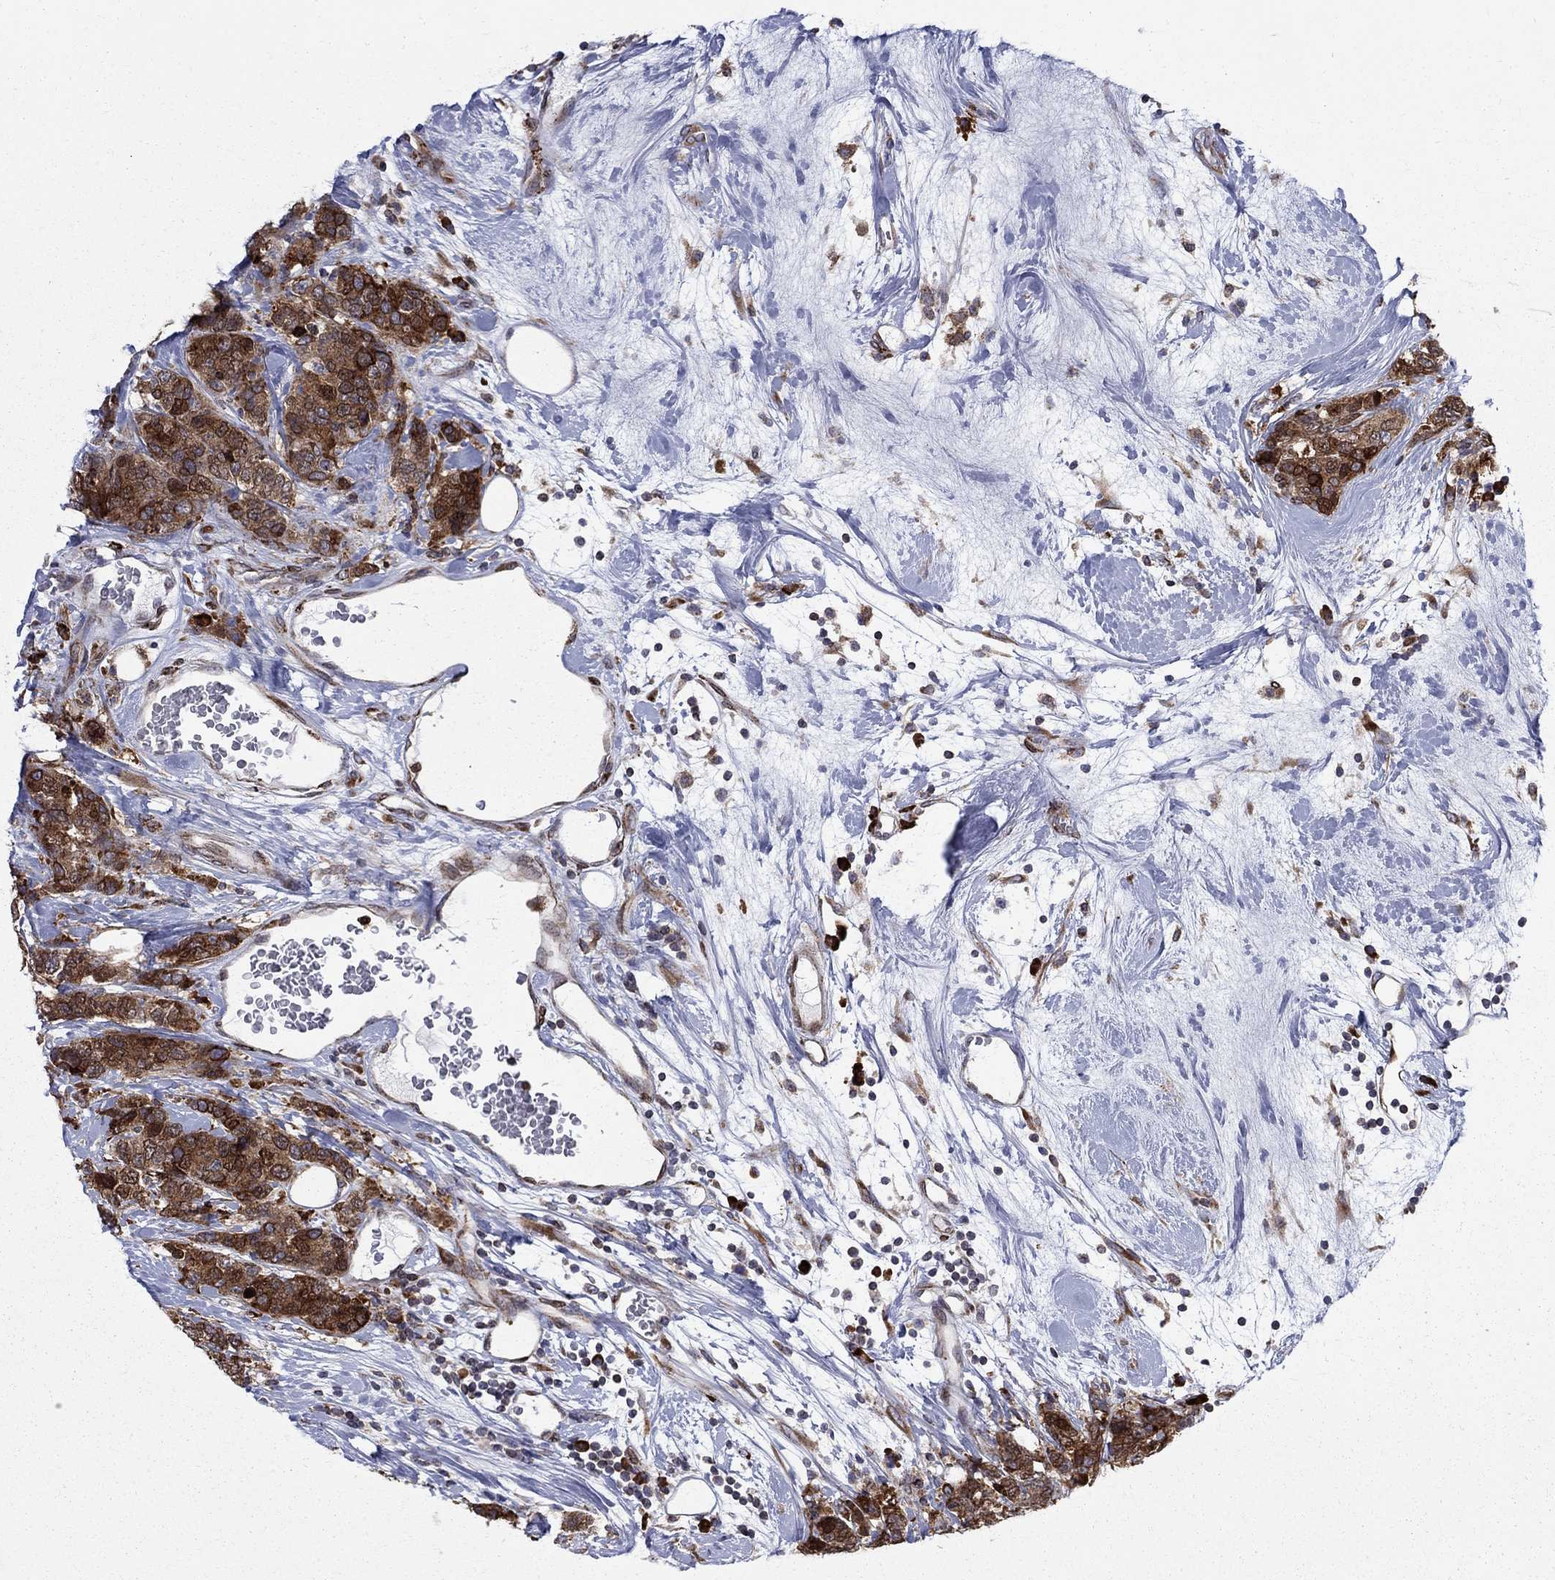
{"staining": {"intensity": "strong", "quantity": "25%-75%", "location": "cytoplasmic/membranous,nuclear"}, "tissue": "breast cancer", "cell_type": "Tumor cells", "image_type": "cancer", "snomed": [{"axis": "morphology", "description": "Lobular carcinoma"}, {"axis": "topography", "description": "Breast"}], "caption": "Strong cytoplasmic/membranous and nuclear staining for a protein is identified in approximately 25%-75% of tumor cells of breast cancer (lobular carcinoma) using IHC.", "gene": "CAB39L", "patient": {"sex": "female", "age": 59}}